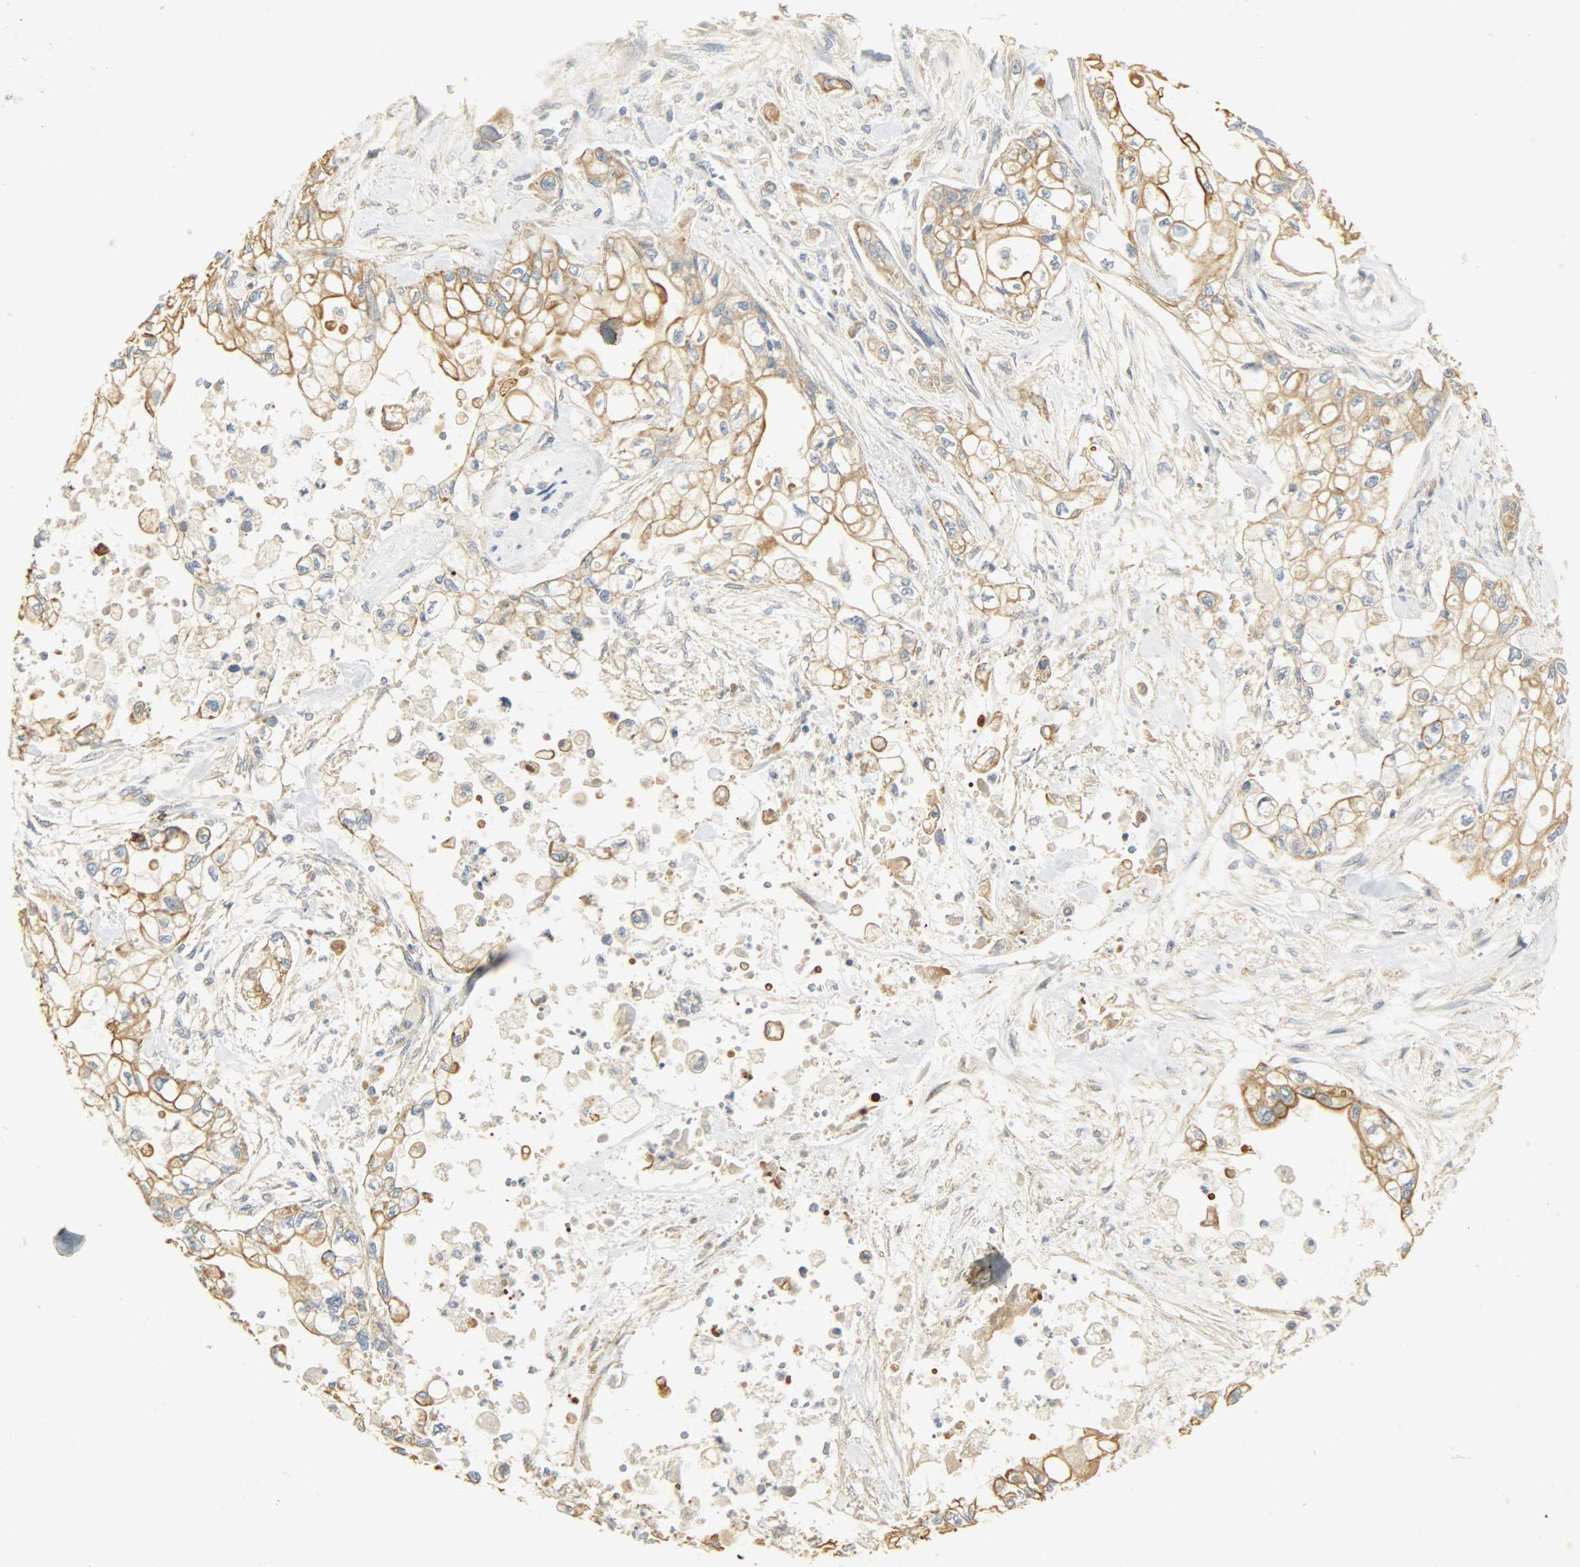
{"staining": {"intensity": "strong", "quantity": ">75%", "location": "cytoplasmic/membranous"}, "tissue": "pancreatic cancer", "cell_type": "Tumor cells", "image_type": "cancer", "snomed": [{"axis": "morphology", "description": "Normal tissue, NOS"}, {"axis": "topography", "description": "Pancreas"}], "caption": "Immunohistochemistry of human pancreatic cancer shows high levels of strong cytoplasmic/membranous staining in approximately >75% of tumor cells.", "gene": "USP13", "patient": {"sex": "male", "age": 42}}